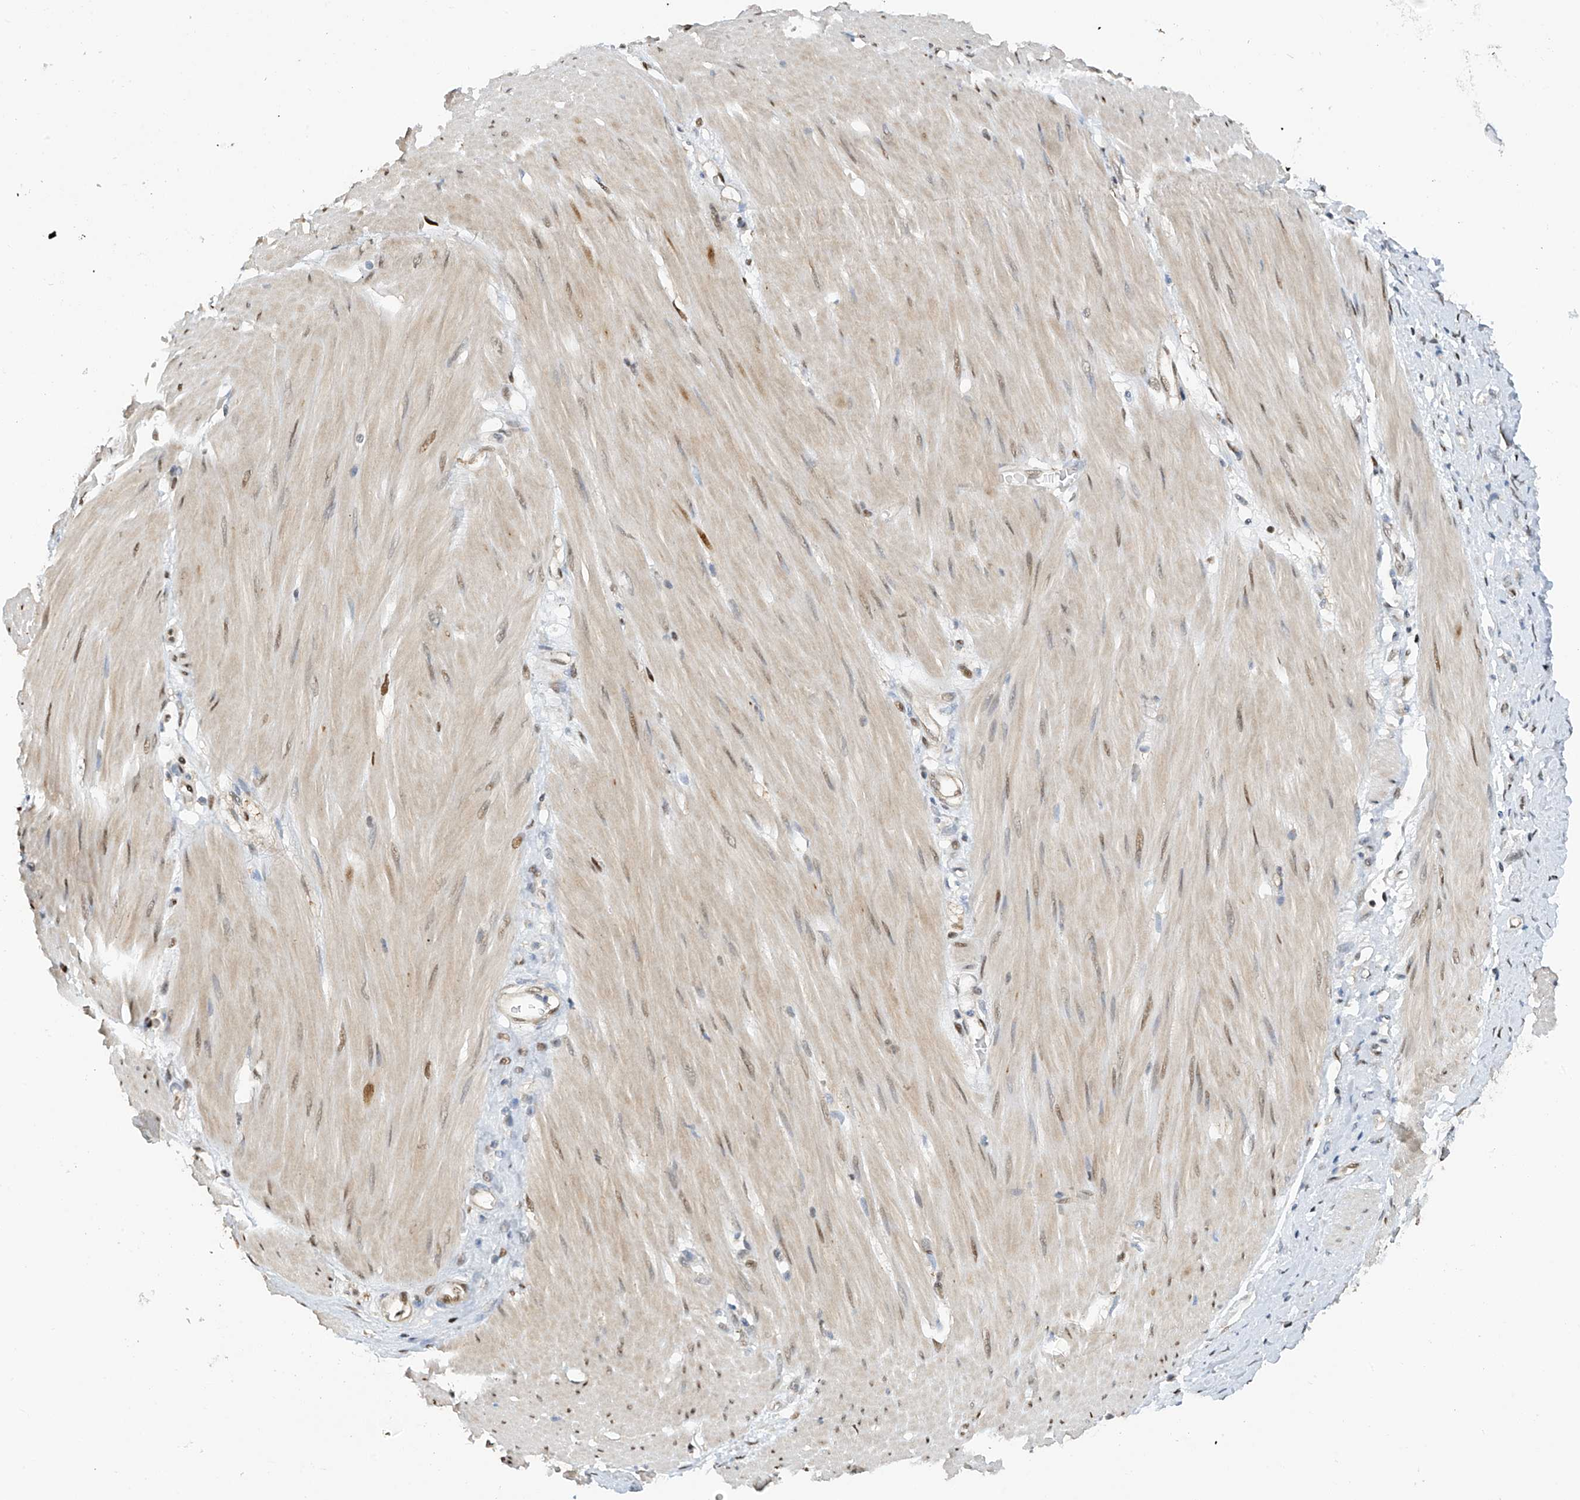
{"staining": {"intensity": "moderate", "quantity": "<25%", "location": "nuclear"}, "tissue": "stomach cancer", "cell_type": "Tumor cells", "image_type": "cancer", "snomed": [{"axis": "morphology", "description": "Adenocarcinoma, NOS"}, {"axis": "topography", "description": "Stomach"}], "caption": "A low amount of moderate nuclear expression is identified in about <25% of tumor cells in stomach cancer (adenocarcinoma) tissue.", "gene": "PMM1", "patient": {"sex": "female", "age": 76}}